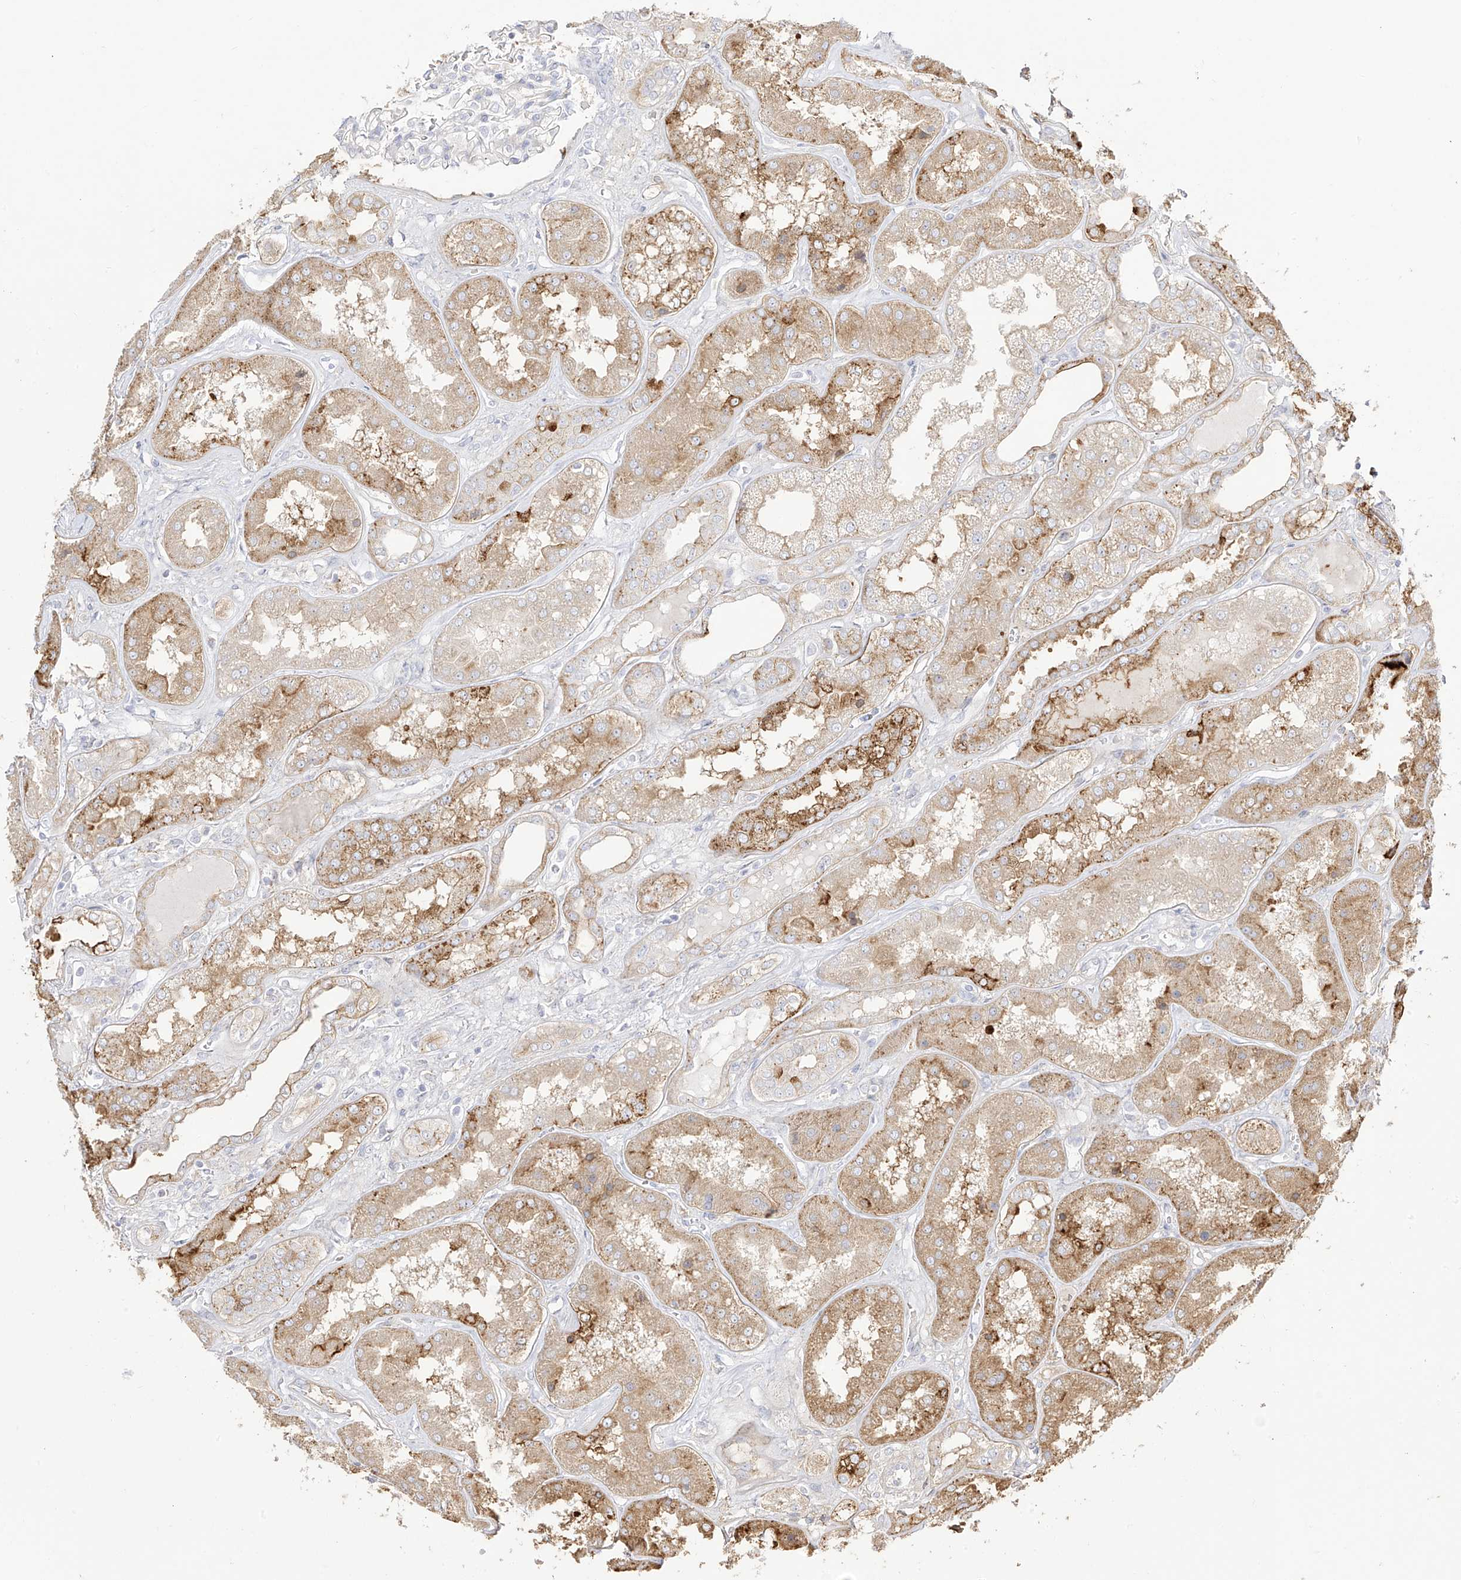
{"staining": {"intensity": "negative", "quantity": "none", "location": "none"}, "tissue": "kidney", "cell_type": "Cells in glomeruli", "image_type": "normal", "snomed": [{"axis": "morphology", "description": "Normal tissue, NOS"}, {"axis": "topography", "description": "Kidney"}], "caption": "Unremarkable kidney was stained to show a protein in brown. There is no significant expression in cells in glomeruli. (DAB immunohistochemistry with hematoxylin counter stain).", "gene": "ZGRF1", "patient": {"sex": "female", "age": 56}}